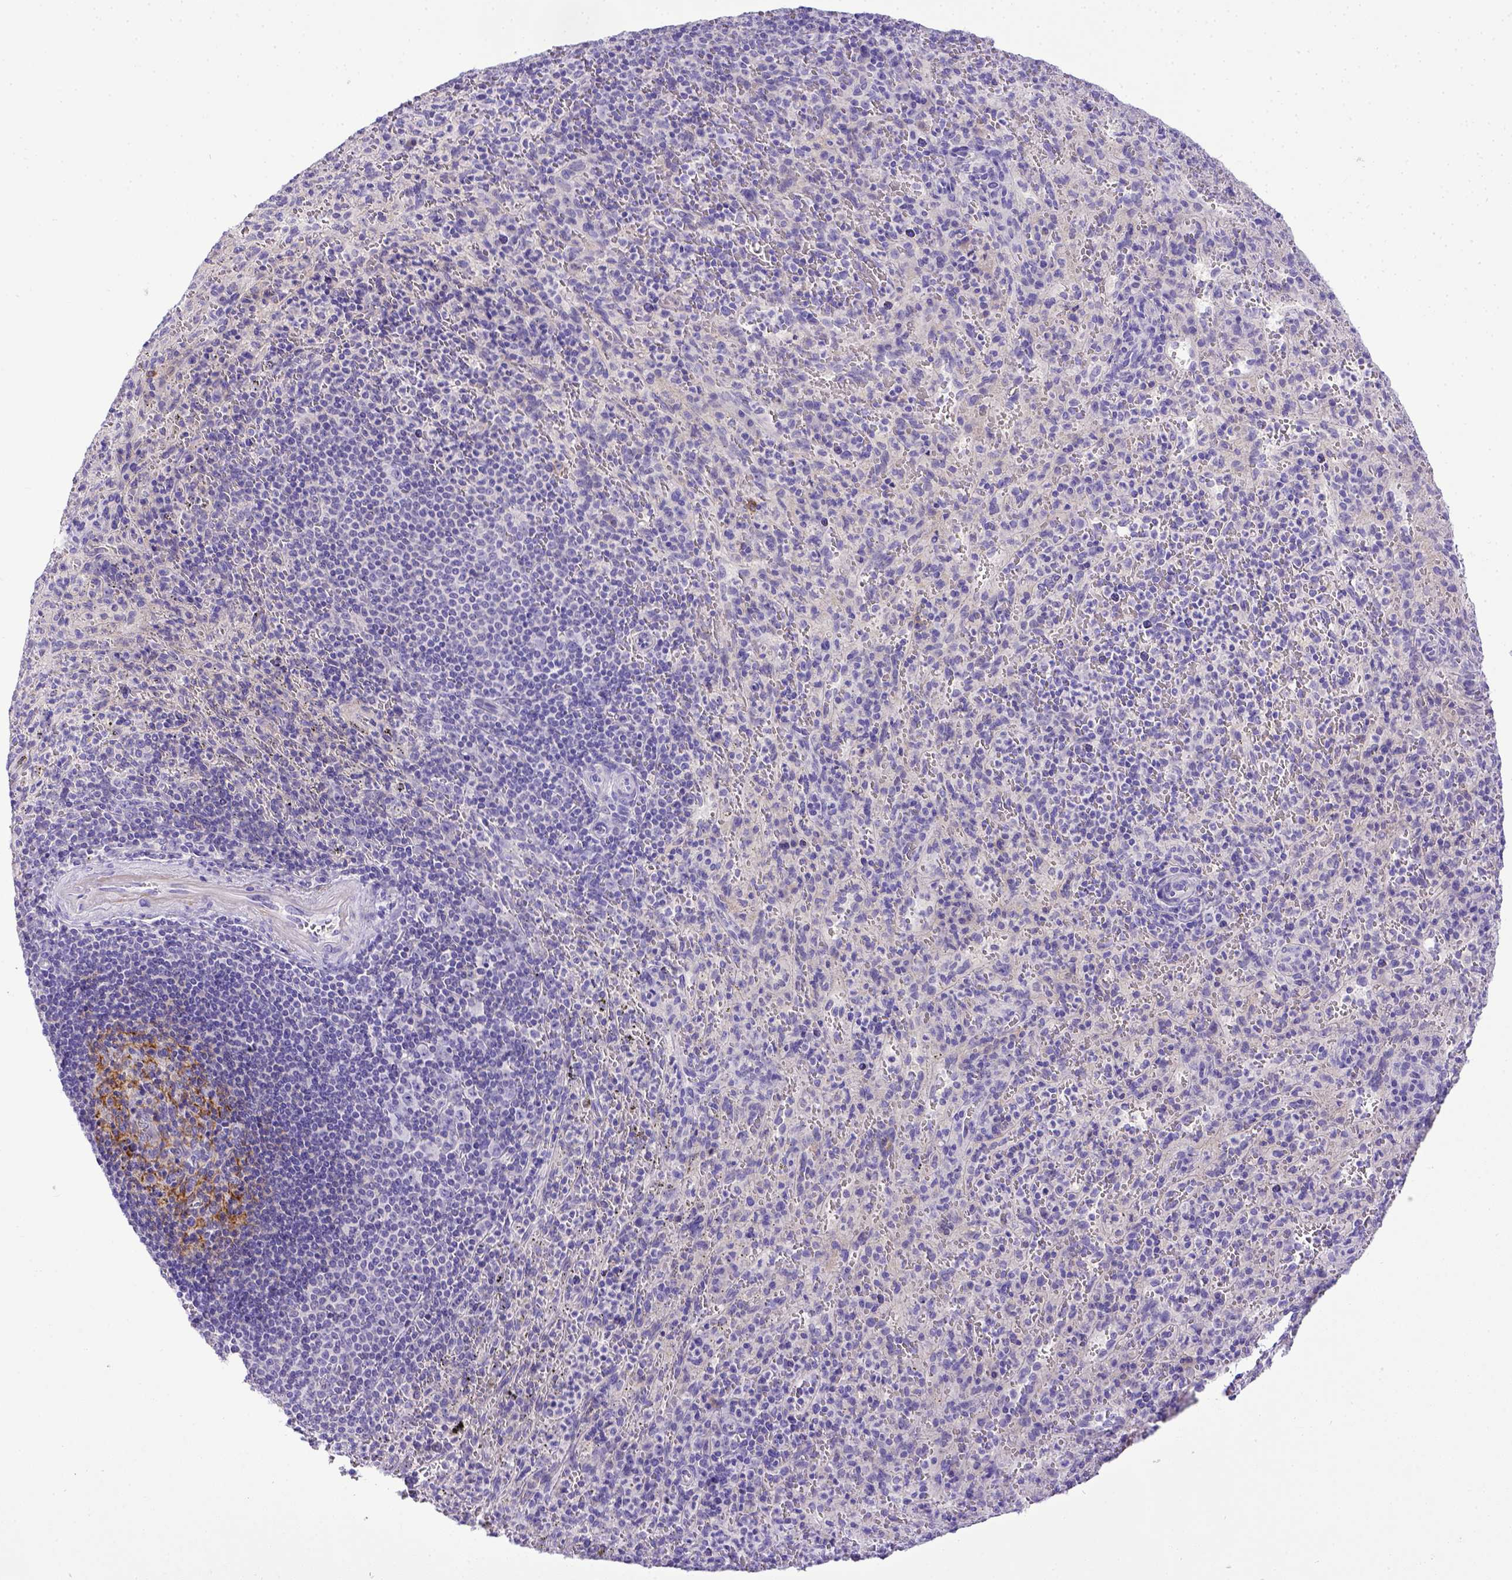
{"staining": {"intensity": "negative", "quantity": "none", "location": "none"}, "tissue": "spleen", "cell_type": "Cells in red pulp", "image_type": "normal", "snomed": [{"axis": "morphology", "description": "Normal tissue, NOS"}, {"axis": "topography", "description": "Spleen"}], "caption": "The image shows no staining of cells in red pulp in unremarkable spleen. (DAB (3,3'-diaminobenzidine) immunohistochemistry with hematoxylin counter stain).", "gene": "BTN1A1", "patient": {"sex": "male", "age": 57}}